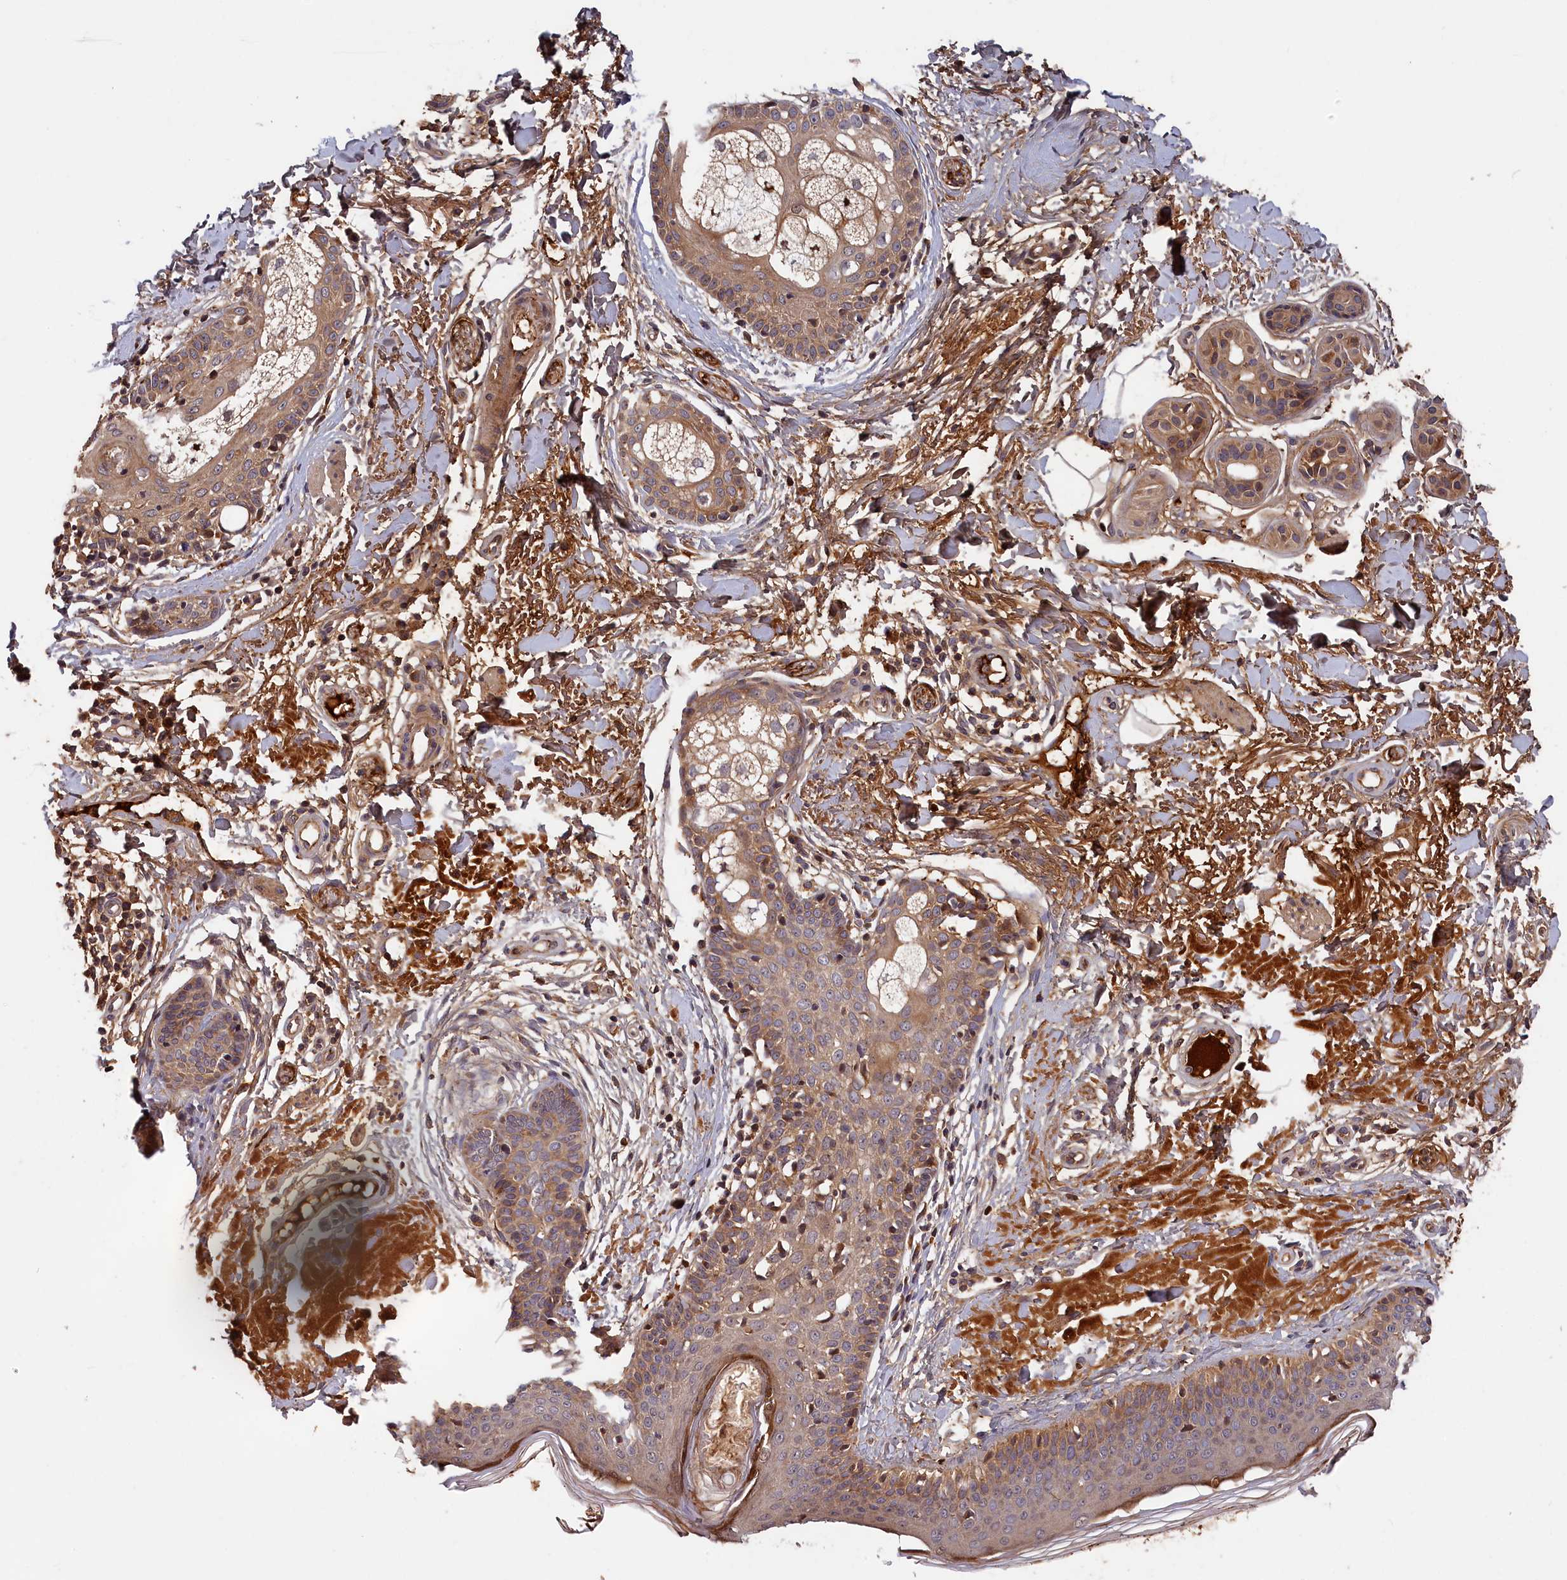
{"staining": {"intensity": "weak", "quantity": "25%-75%", "location": "cytoplasmic/membranous"}, "tissue": "skin cancer", "cell_type": "Tumor cells", "image_type": "cancer", "snomed": [{"axis": "morphology", "description": "Basal cell carcinoma"}, {"axis": "topography", "description": "Skin"}], "caption": "Weak cytoplasmic/membranous staining for a protein is seen in about 25%-75% of tumor cells of skin basal cell carcinoma using immunohistochemistry.", "gene": "ITIH1", "patient": {"sex": "female", "age": 61}}